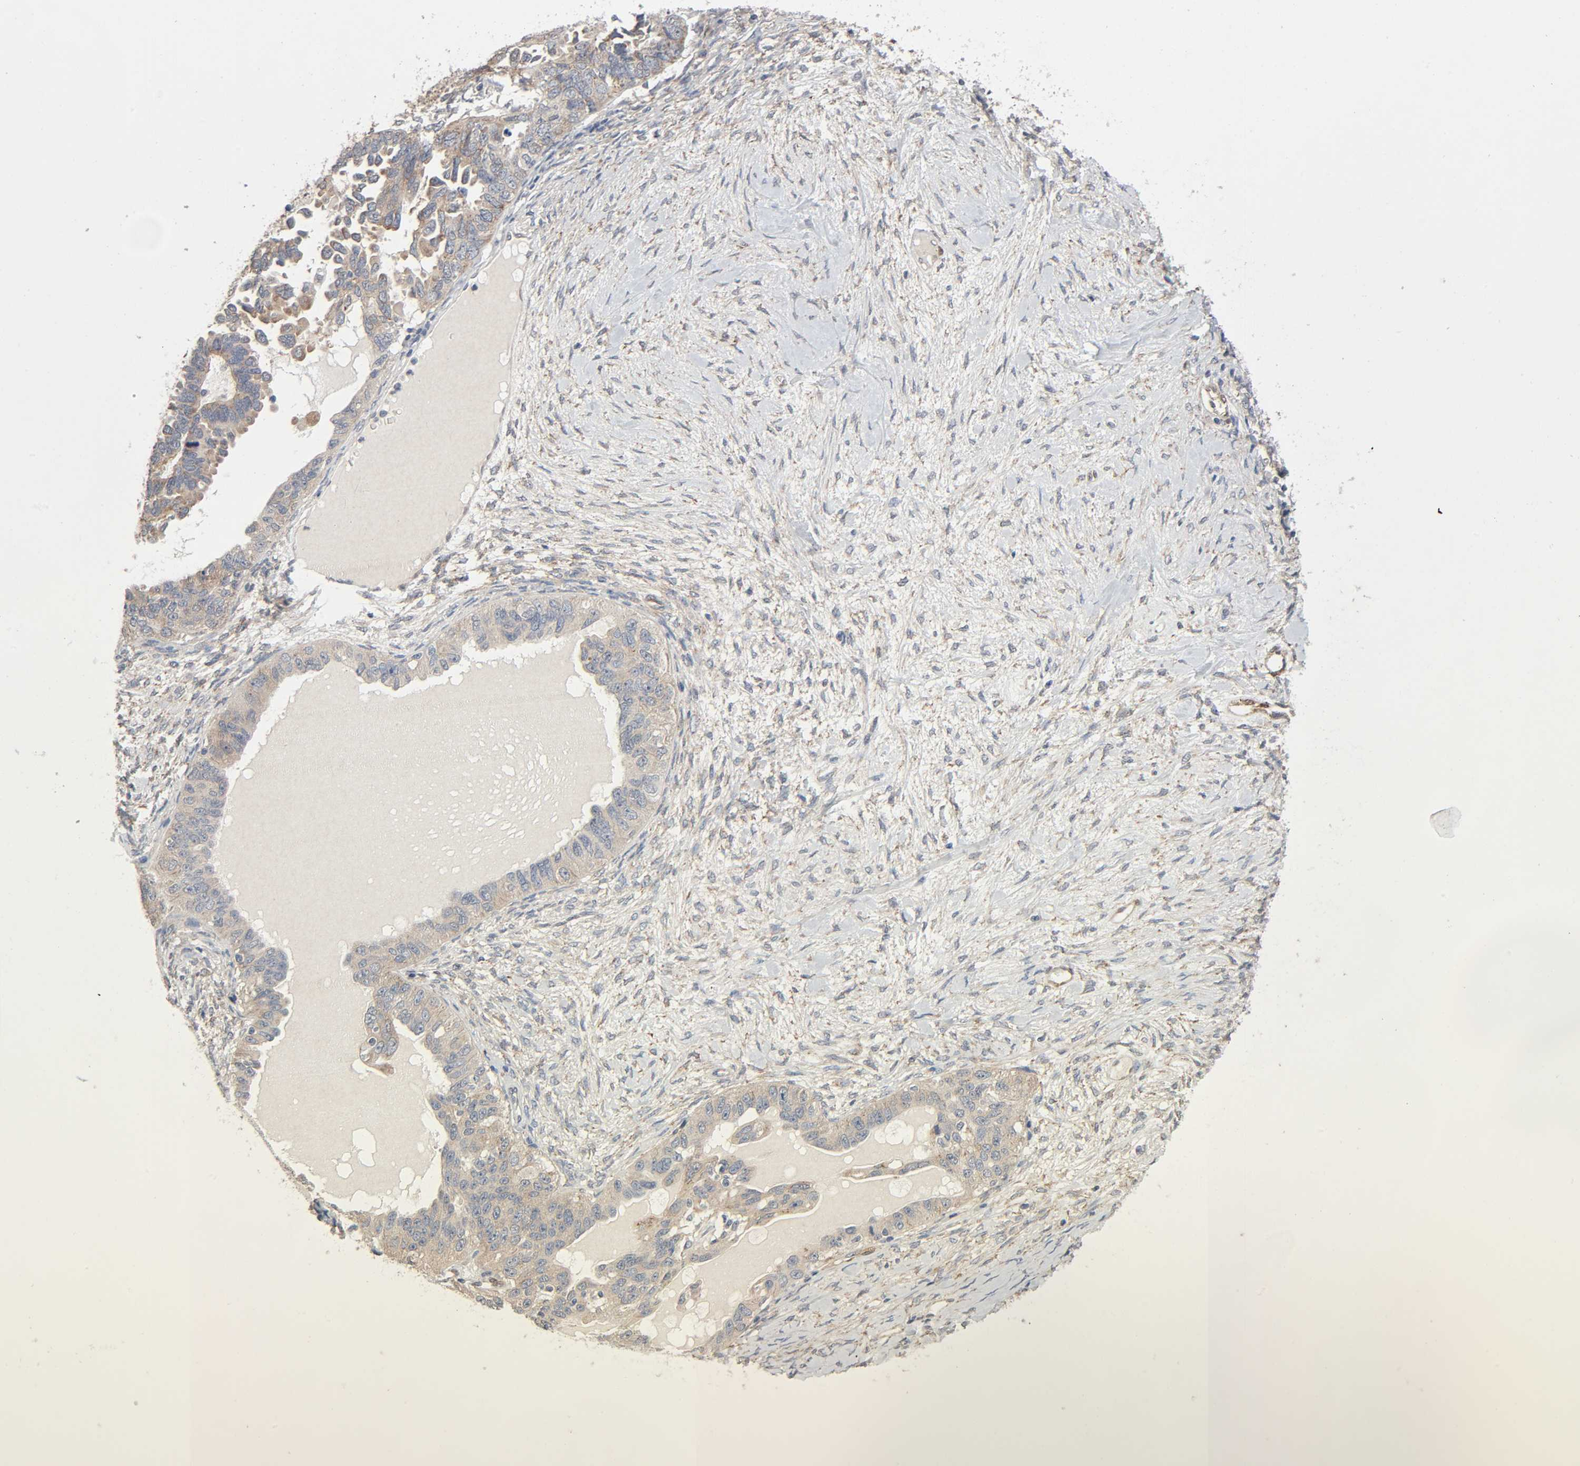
{"staining": {"intensity": "weak", "quantity": ">75%", "location": "cytoplasmic/membranous"}, "tissue": "ovarian cancer", "cell_type": "Tumor cells", "image_type": "cancer", "snomed": [{"axis": "morphology", "description": "Cystadenocarcinoma, serous, NOS"}, {"axis": "topography", "description": "Ovary"}], "caption": "Immunohistochemical staining of ovarian cancer demonstrates low levels of weak cytoplasmic/membranous protein positivity in approximately >75% of tumor cells.", "gene": "PTK2", "patient": {"sex": "female", "age": 82}}